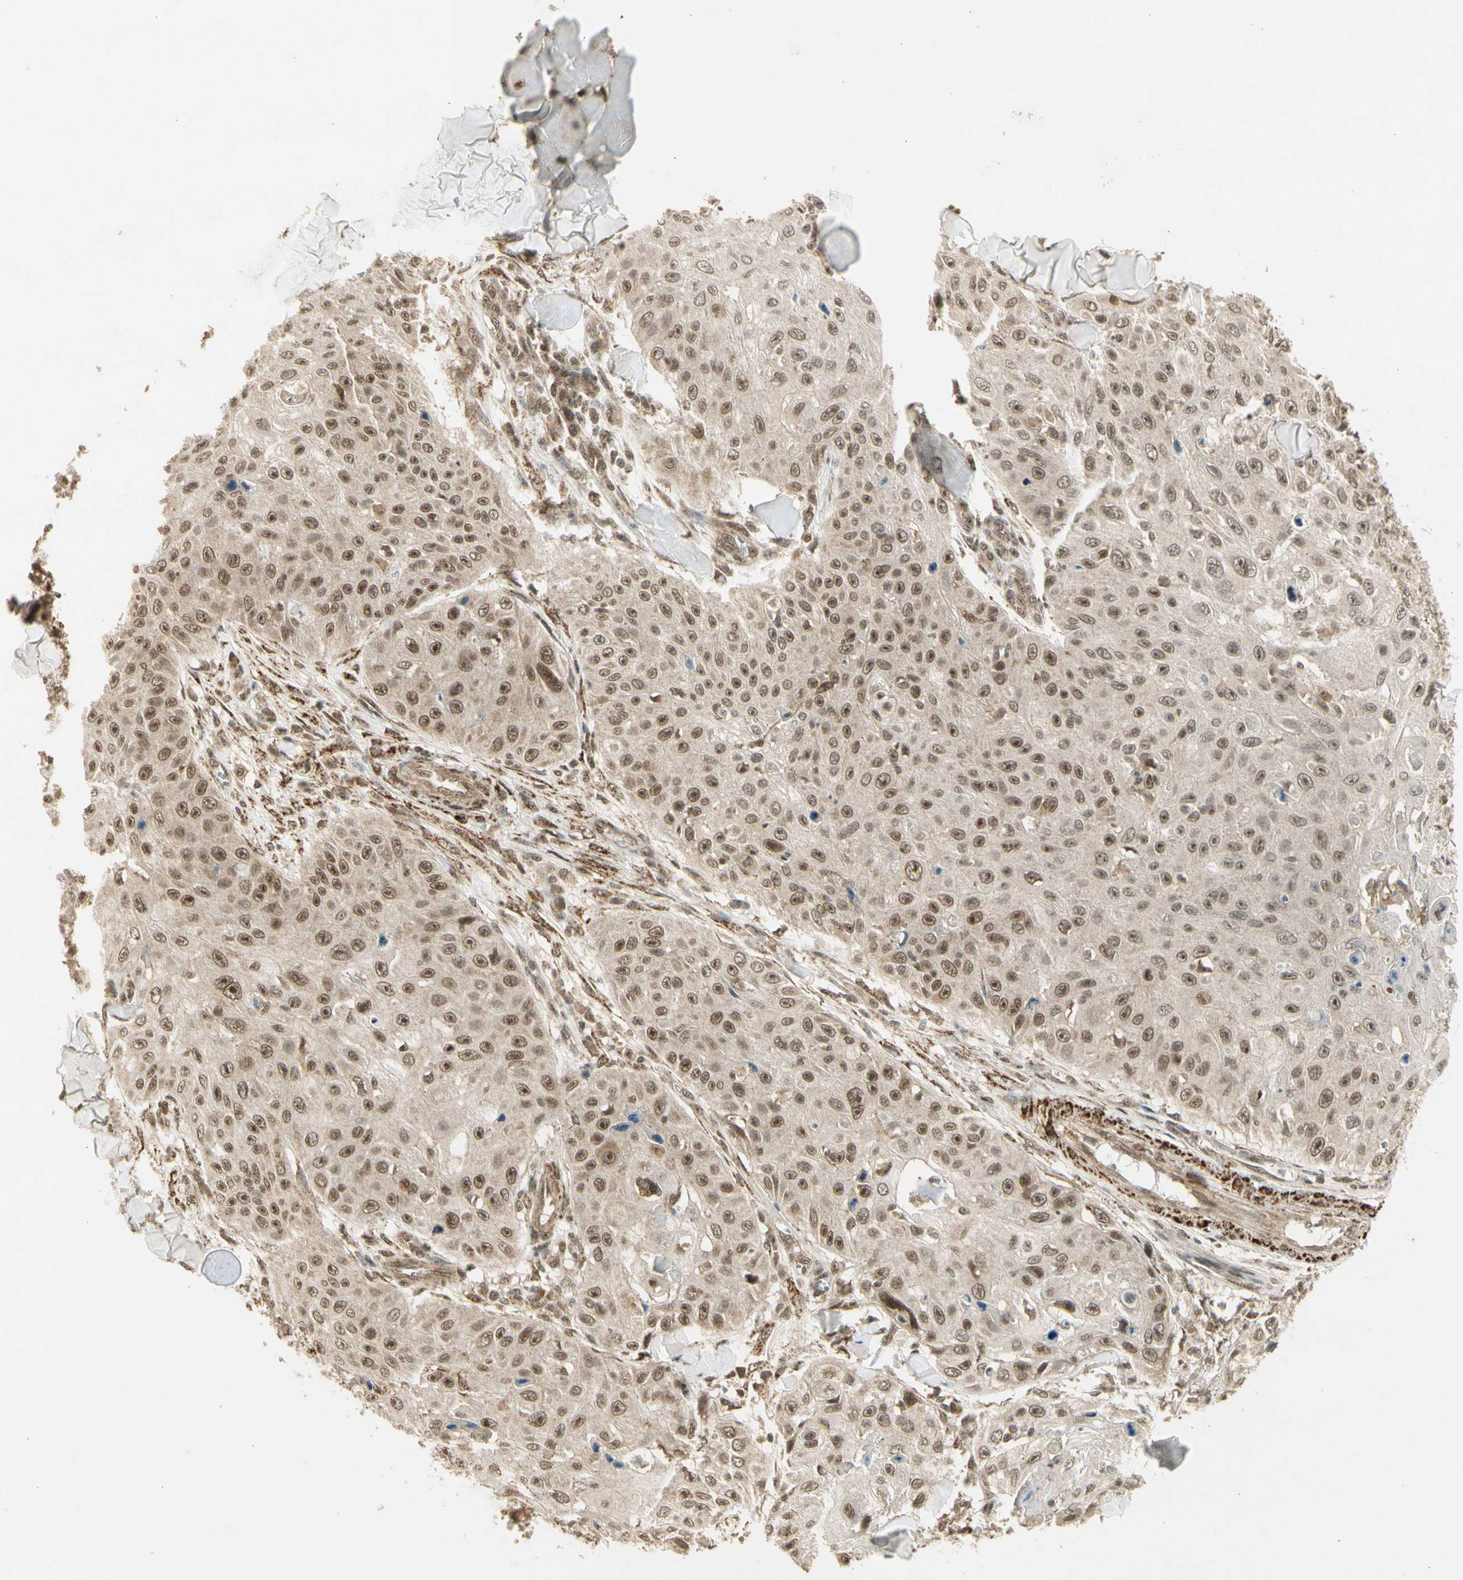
{"staining": {"intensity": "moderate", "quantity": ">75%", "location": "cytoplasmic/membranous,nuclear"}, "tissue": "skin cancer", "cell_type": "Tumor cells", "image_type": "cancer", "snomed": [{"axis": "morphology", "description": "Squamous cell carcinoma, NOS"}, {"axis": "topography", "description": "Skin"}], "caption": "Human skin squamous cell carcinoma stained with a protein marker displays moderate staining in tumor cells.", "gene": "ZNF135", "patient": {"sex": "male", "age": 86}}